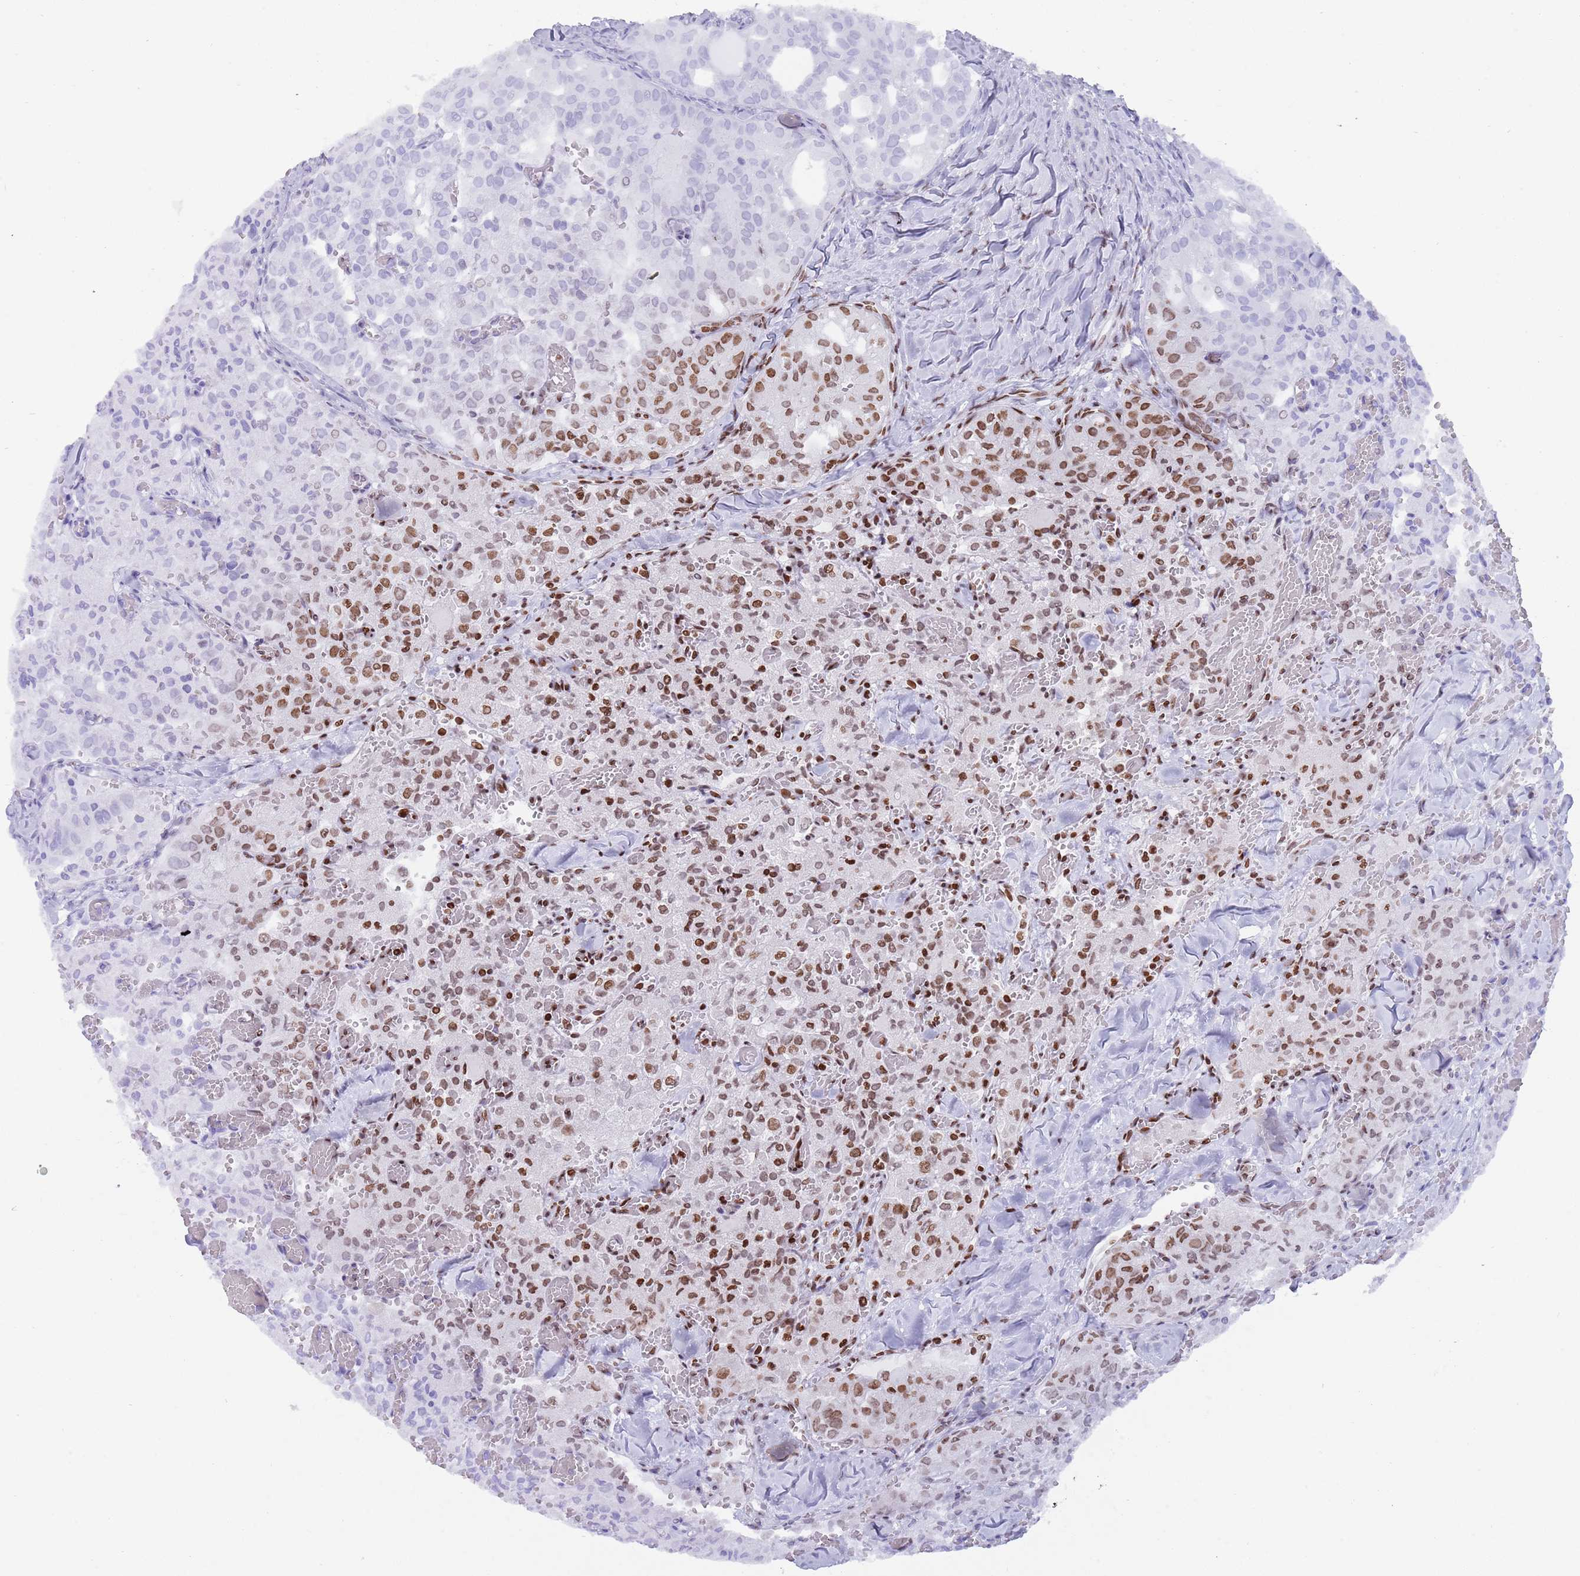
{"staining": {"intensity": "moderate", "quantity": "25%-75%", "location": "nuclear"}, "tissue": "thyroid cancer", "cell_type": "Tumor cells", "image_type": "cancer", "snomed": [{"axis": "morphology", "description": "Follicular adenoma carcinoma, NOS"}, {"axis": "topography", "description": "Thyroid gland"}], "caption": "Thyroid cancer stained for a protein (brown) exhibits moderate nuclear positive expression in approximately 25%-75% of tumor cells.", "gene": "HDAC8", "patient": {"sex": "male", "age": 75}}